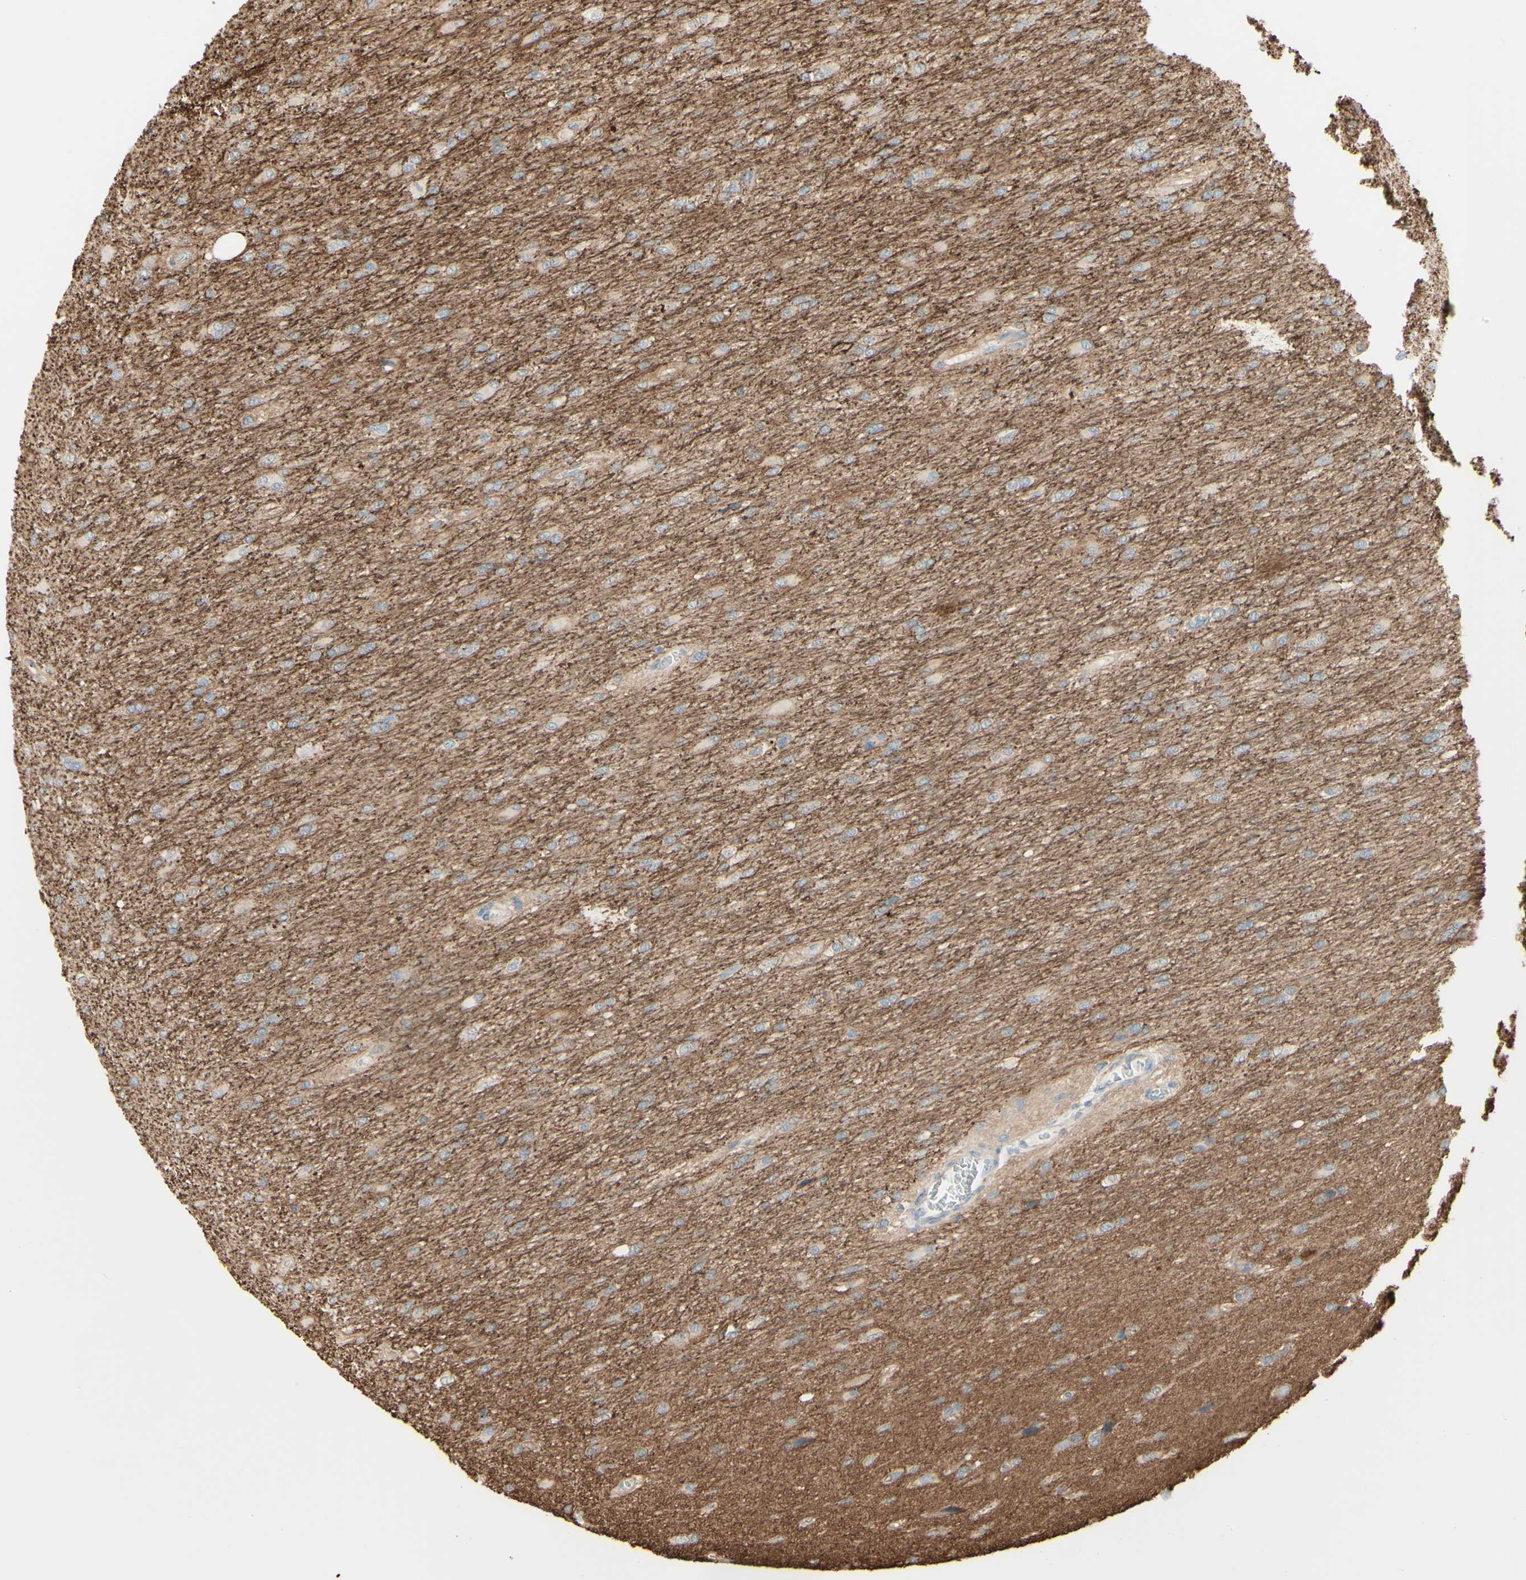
{"staining": {"intensity": "negative", "quantity": "none", "location": "none"}, "tissue": "glioma", "cell_type": "Tumor cells", "image_type": "cancer", "snomed": [{"axis": "morphology", "description": "Glioma, malignant, High grade"}, {"axis": "topography", "description": "Cerebral cortex"}], "caption": "Histopathology image shows no significant protein positivity in tumor cells of malignant glioma (high-grade).", "gene": "RNF149", "patient": {"sex": "female", "age": 36}}